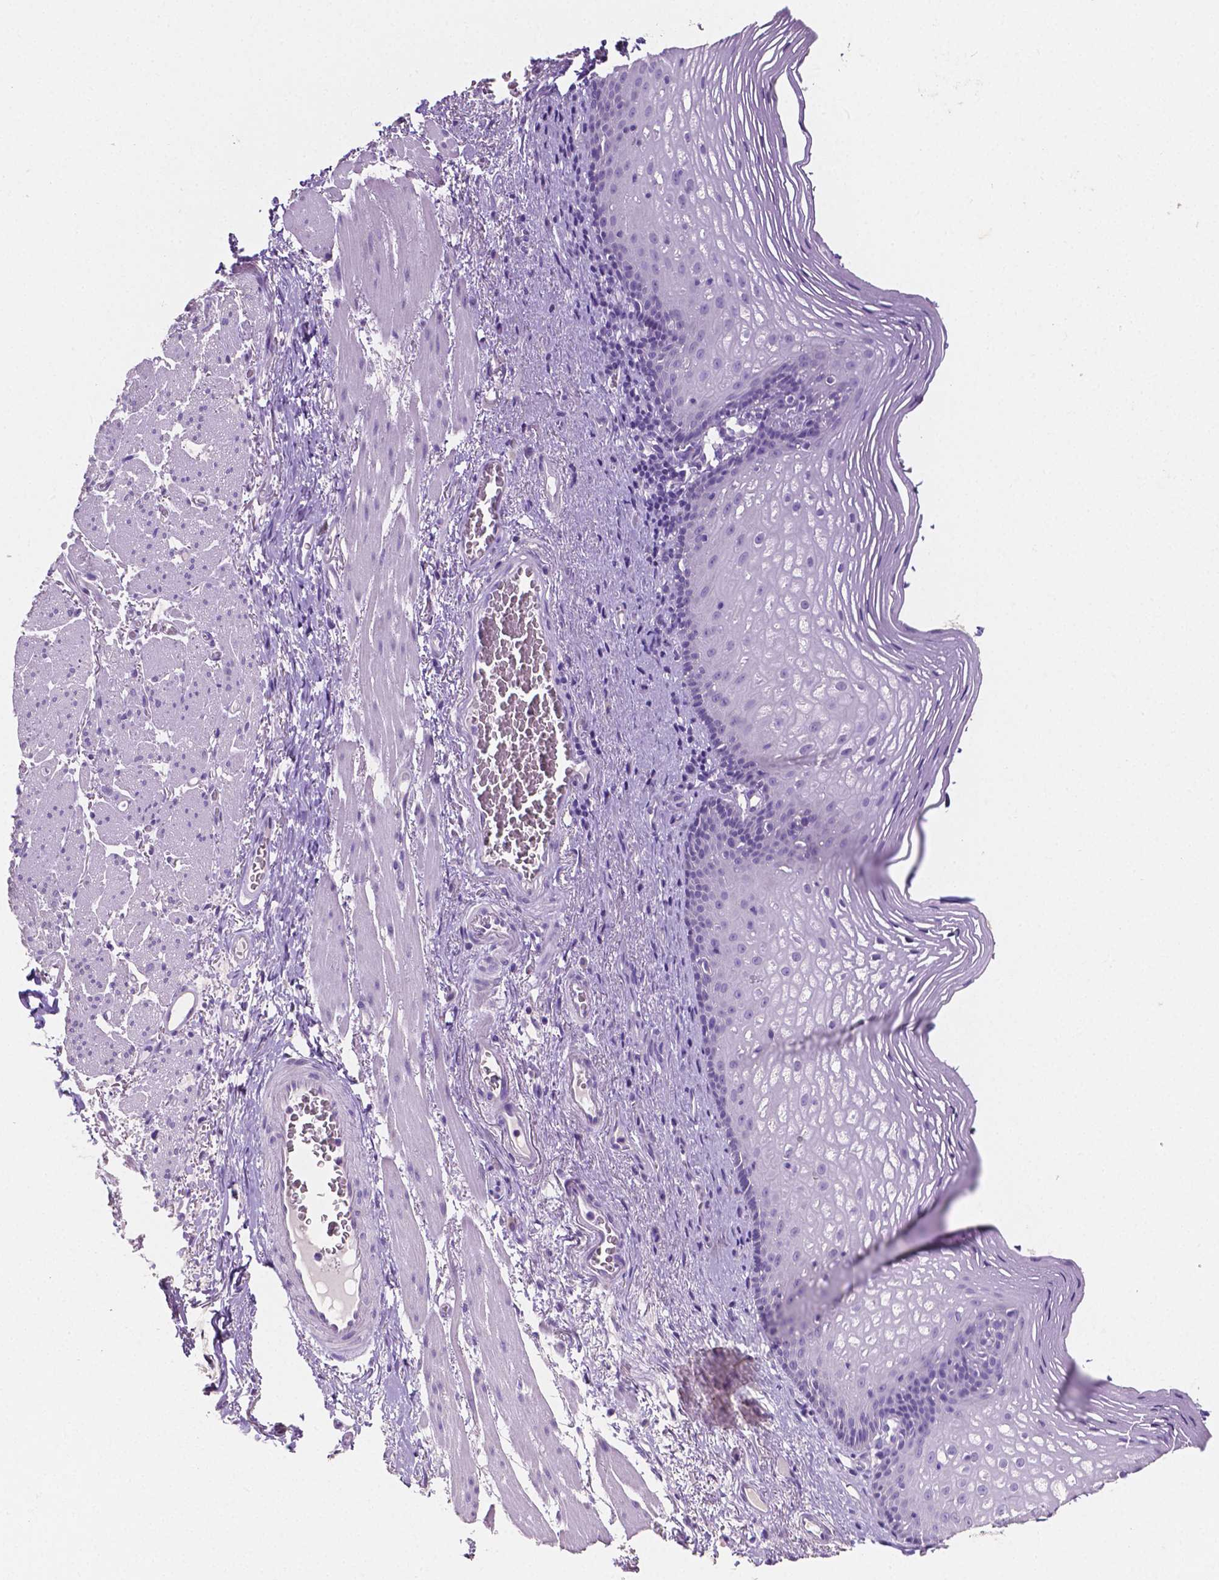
{"staining": {"intensity": "negative", "quantity": "none", "location": "none"}, "tissue": "esophagus", "cell_type": "Squamous epithelial cells", "image_type": "normal", "snomed": [{"axis": "morphology", "description": "Normal tissue, NOS"}, {"axis": "topography", "description": "Esophagus"}], "caption": "High magnification brightfield microscopy of unremarkable esophagus stained with DAB (3,3'-diaminobenzidine) (brown) and counterstained with hematoxylin (blue): squamous epithelial cells show no significant expression. (DAB immunohistochemistry (IHC) with hematoxylin counter stain).", "gene": "SLC22A2", "patient": {"sex": "male", "age": 76}}